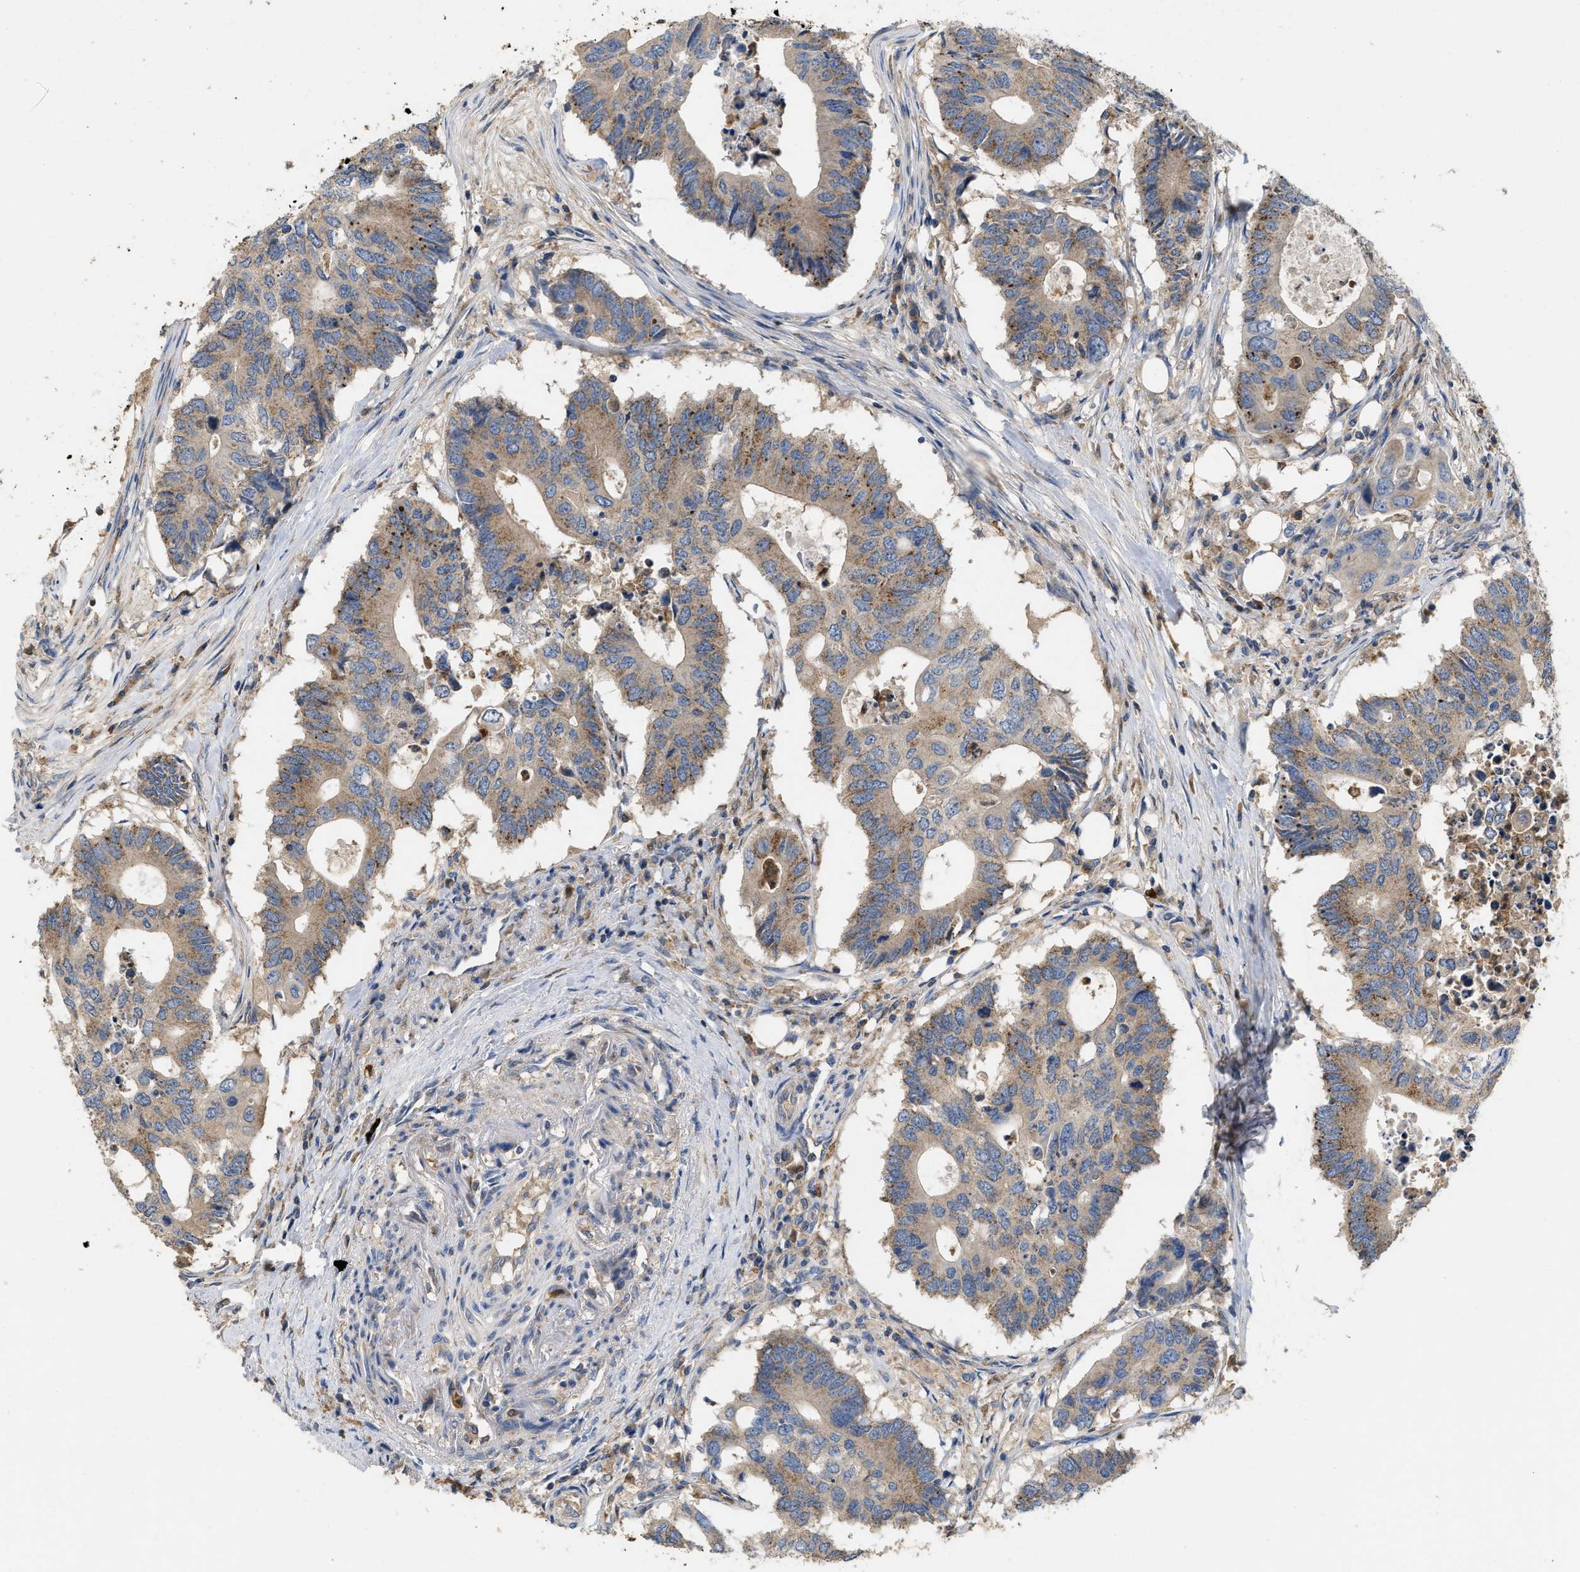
{"staining": {"intensity": "weak", "quantity": "25%-75%", "location": "cytoplasmic/membranous"}, "tissue": "colorectal cancer", "cell_type": "Tumor cells", "image_type": "cancer", "snomed": [{"axis": "morphology", "description": "Adenocarcinoma, NOS"}, {"axis": "topography", "description": "Colon"}], "caption": "A high-resolution photomicrograph shows immunohistochemistry (IHC) staining of colorectal cancer, which reveals weak cytoplasmic/membranous expression in about 25%-75% of tumor cells.", "gene": "RNF216", "patient": {"sex": "male", "age": 71}}